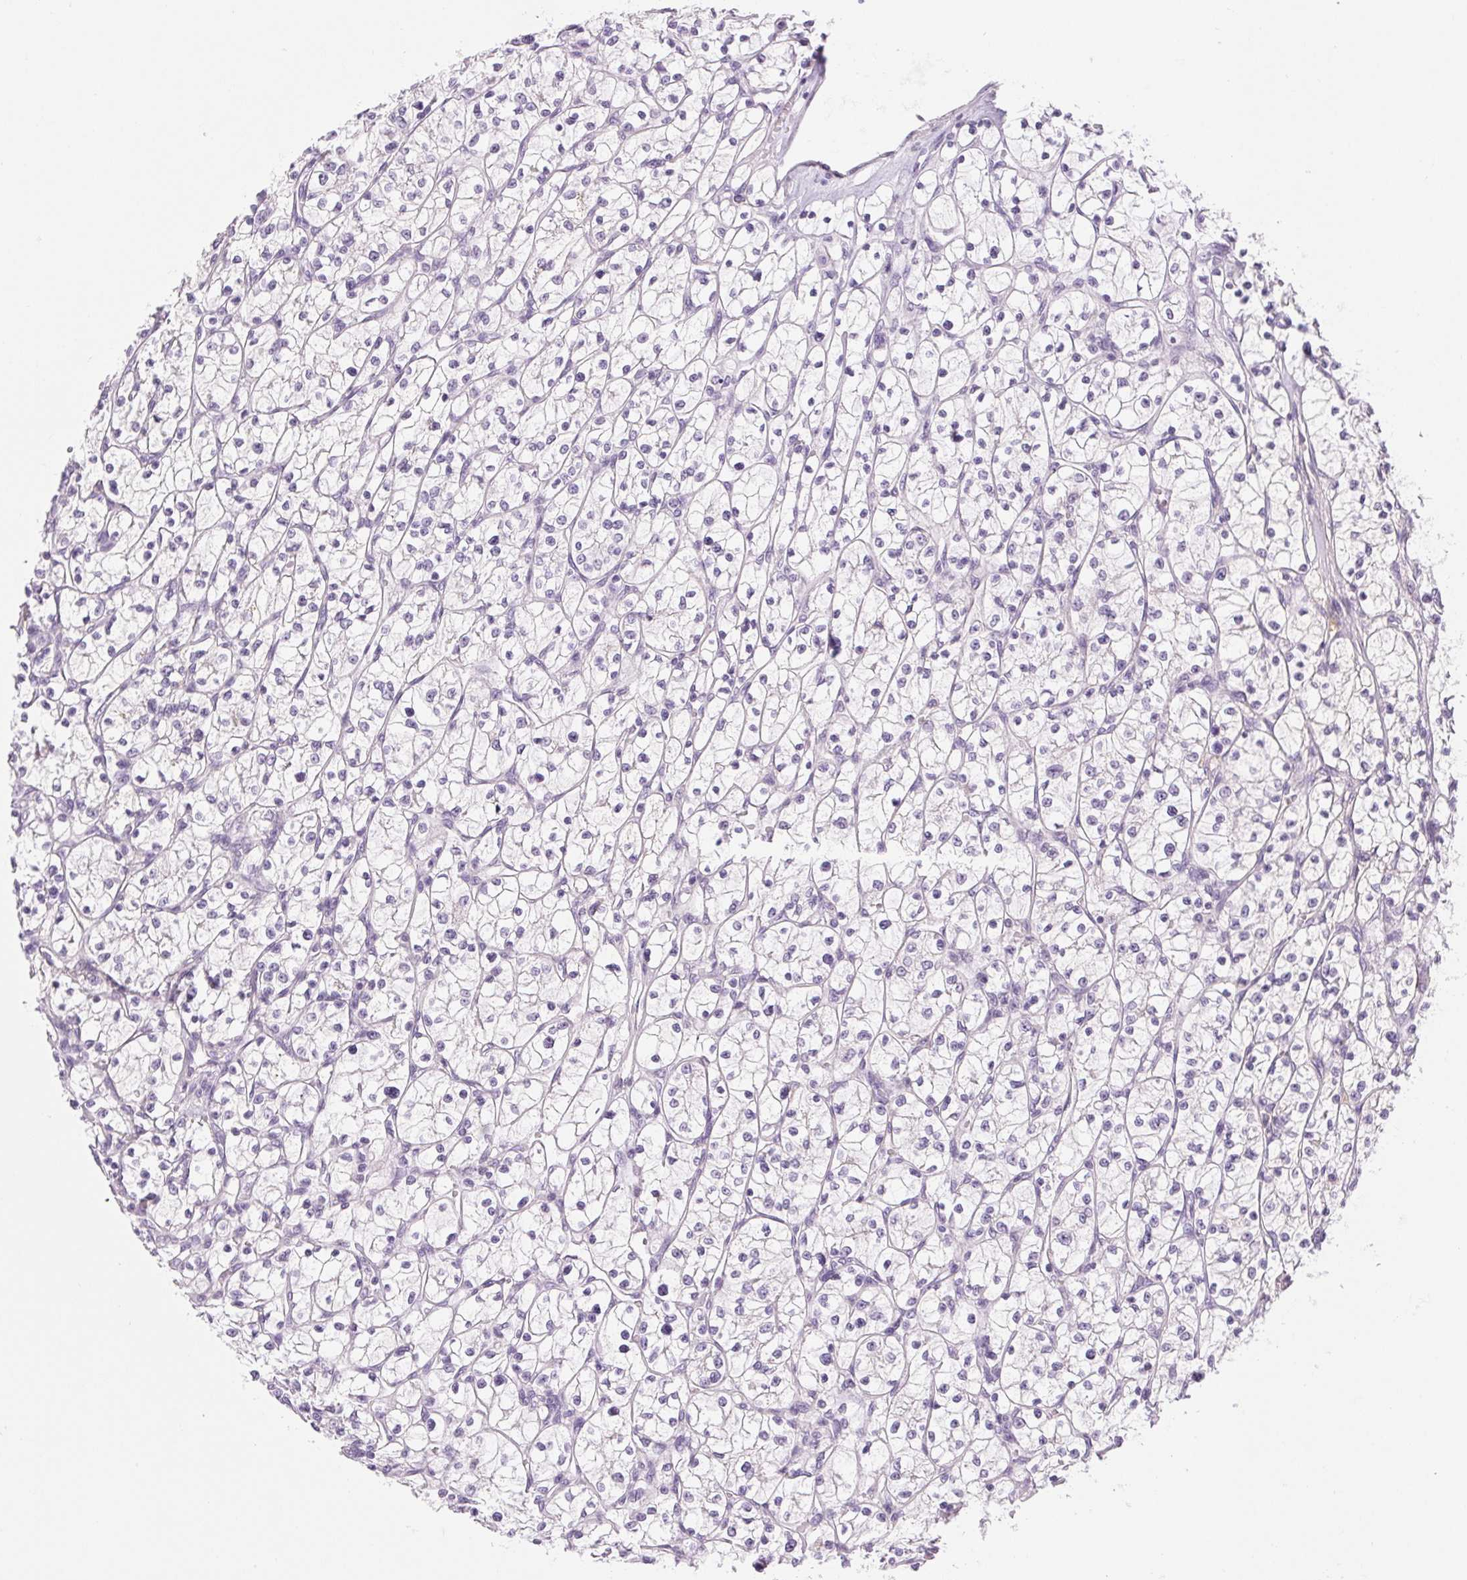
{"staining": {"intensity": "negative", "quantity": "none", "location": "none"}, "tissue": "renal cancer", "cell_type": "Tumor cells", "image_type": "cancer", "snomed": [{"axis": "morphology", "description": "Adenocarcinoma, NOS"}, {"axis": "topography", "description": "Kidney"}], "caption": "This is an IHC image of adenocarcinoma (renal). There is no positivity in tumor cells.", "gene": "IFIT1B", "patient": {"sex": "female", "age": 64}}